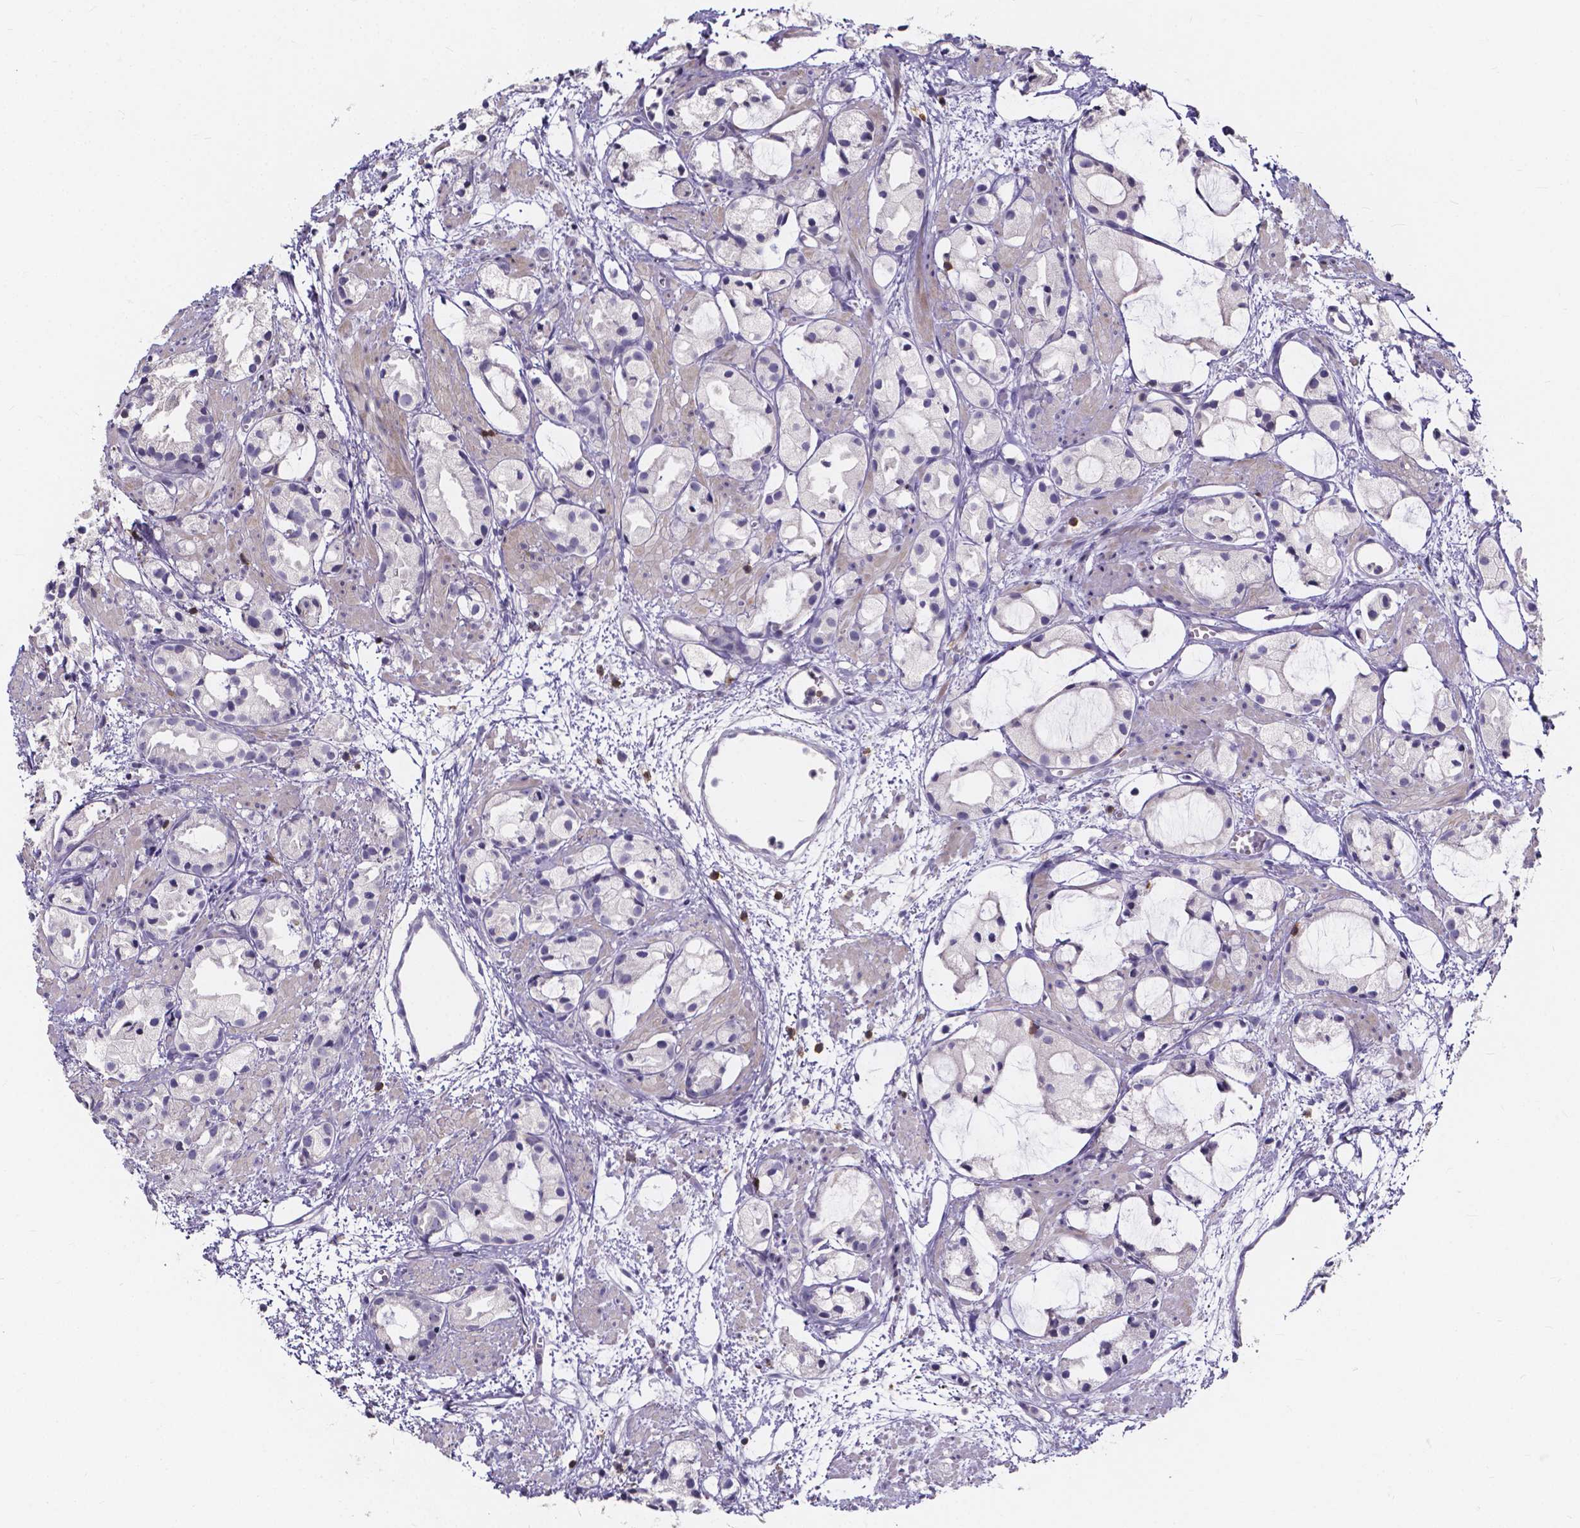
{"staining": {"intensity": "negative", "quantity": "none", "location": "none"}, "tissue": "prostate cancer", "cell_type": "Tumor cells", "image_type": "cancer", "snomed": [{"axis": "morphology", "description": "Adenocarcinoma, High grade"}, {"axis": "topography", "description": "Prostate"}], "caption": "A high-resolution photomicrograph shows IHC staining of prostate cancer, which demonstrates no significant expression in tumor cells.", "gene": "THEMIS", "patient": {"sex": "male", "age": 85}}